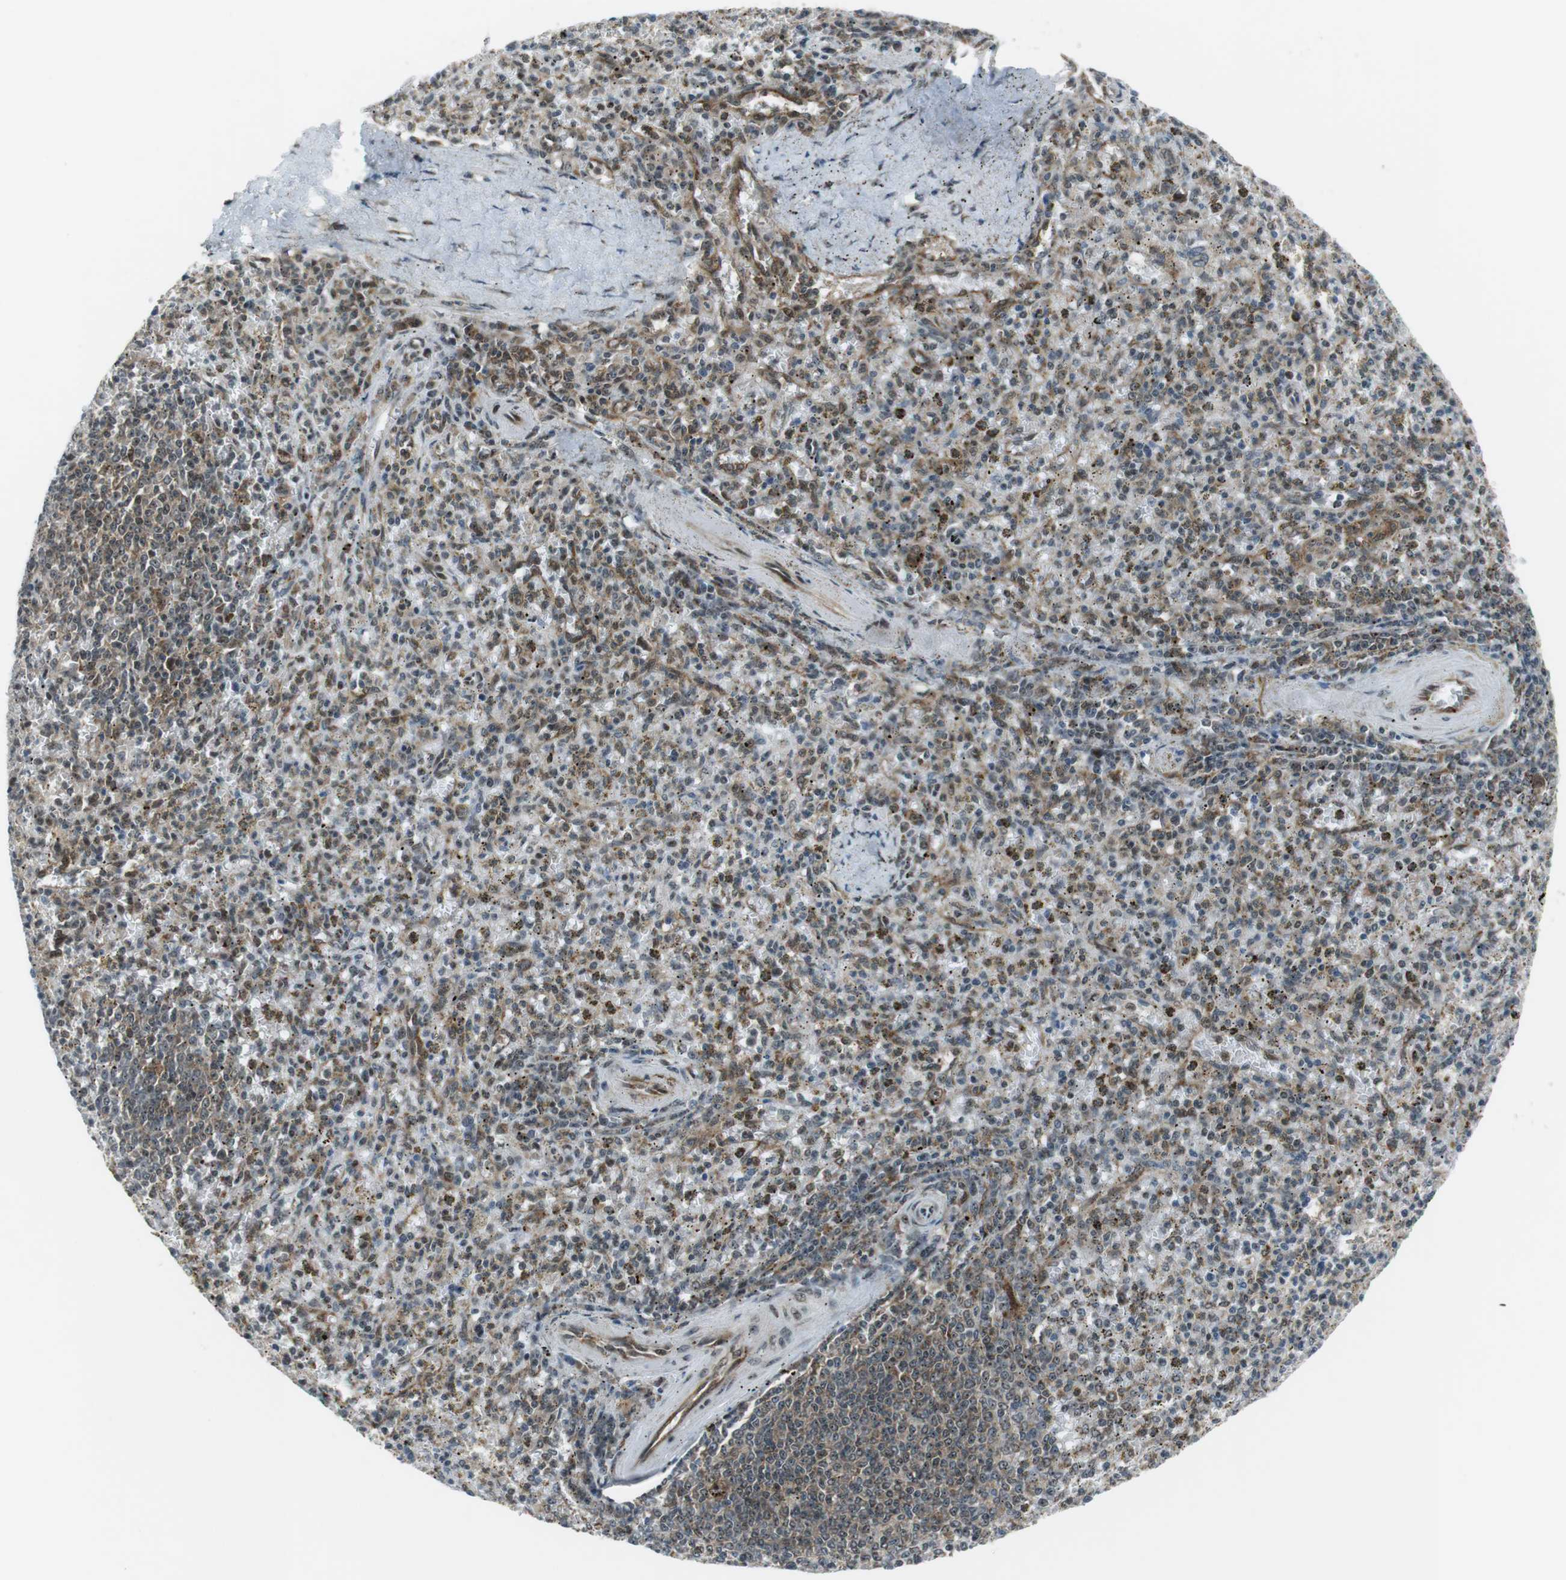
{"staining": {"intensity": "weak", "quantity": "25%-75%", "location": "cytoplasmic/membranous,nuclear"}, "tissue": "spleen", "cell_type": "Cells in red pulp", "image_type": "normal", "snomed": [{"axis": "morphology", "description": "Normal tissue, NOS"}, {"axis": "topography", "description": "Spleen"}], "caption": "This is a photomicrograph of IHC staining of normal spleen, which shows weak staining in the cytoplasmic/membranous,nuclear of cells in red pulp.", "gene": "CSNK1D", "patient": {"sex": "male", "age": 72}}